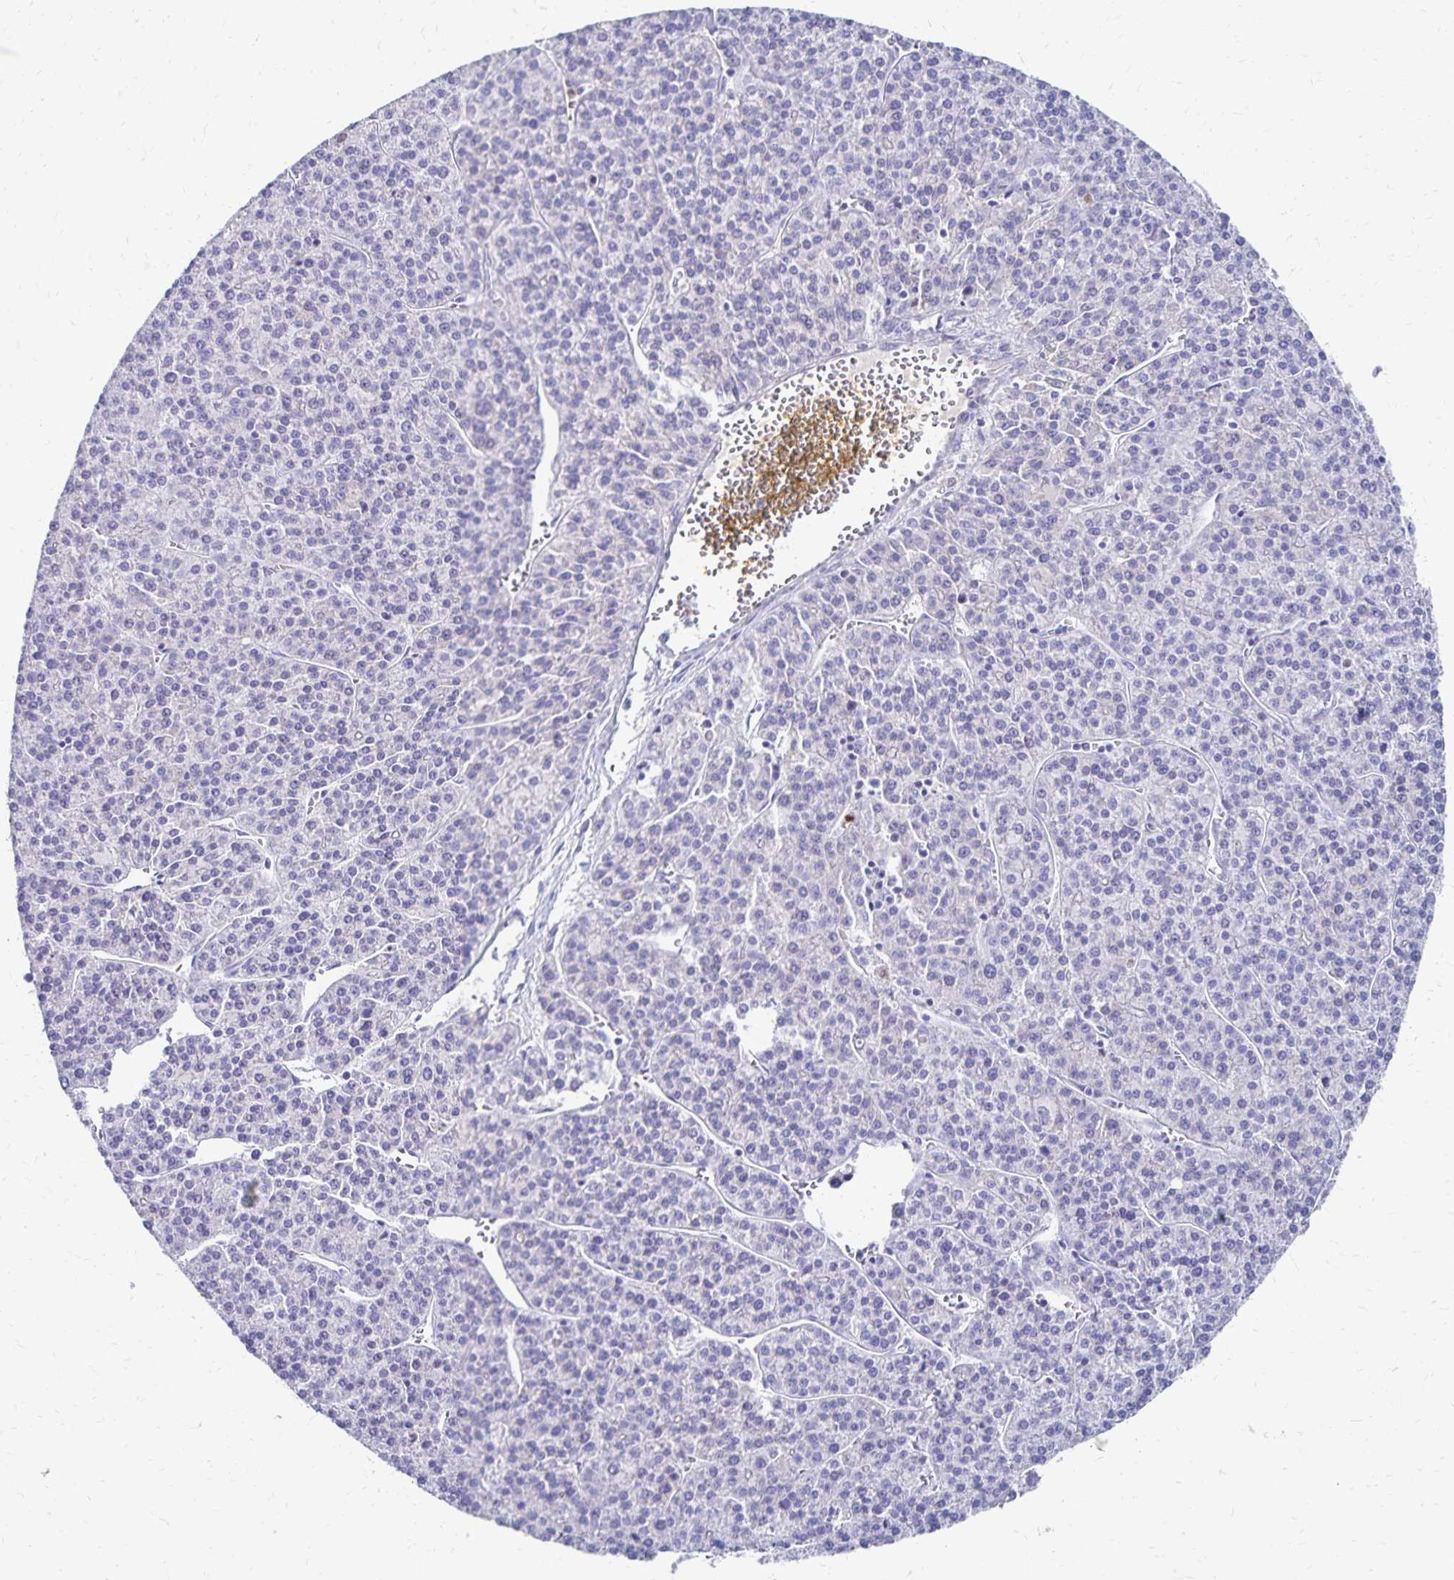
{"staining": {"intensity": "negative", "quantity": "none", "location": "none"}, "tissue": "liver cancer", "cell_type": "Tumor cells", "image_type": "cancer", "snomed": [{"axis": "morphology", "description": "Carcinoma, Hepatocellular, NOS"}, {"axis": "topography", "description": "Liver"}], "caption": "Tumor cells show no significant protein expression in liver hepatocellular carcinoma.", "gene": "PAX5", "patient": {"sex": "female", "age": 58}}